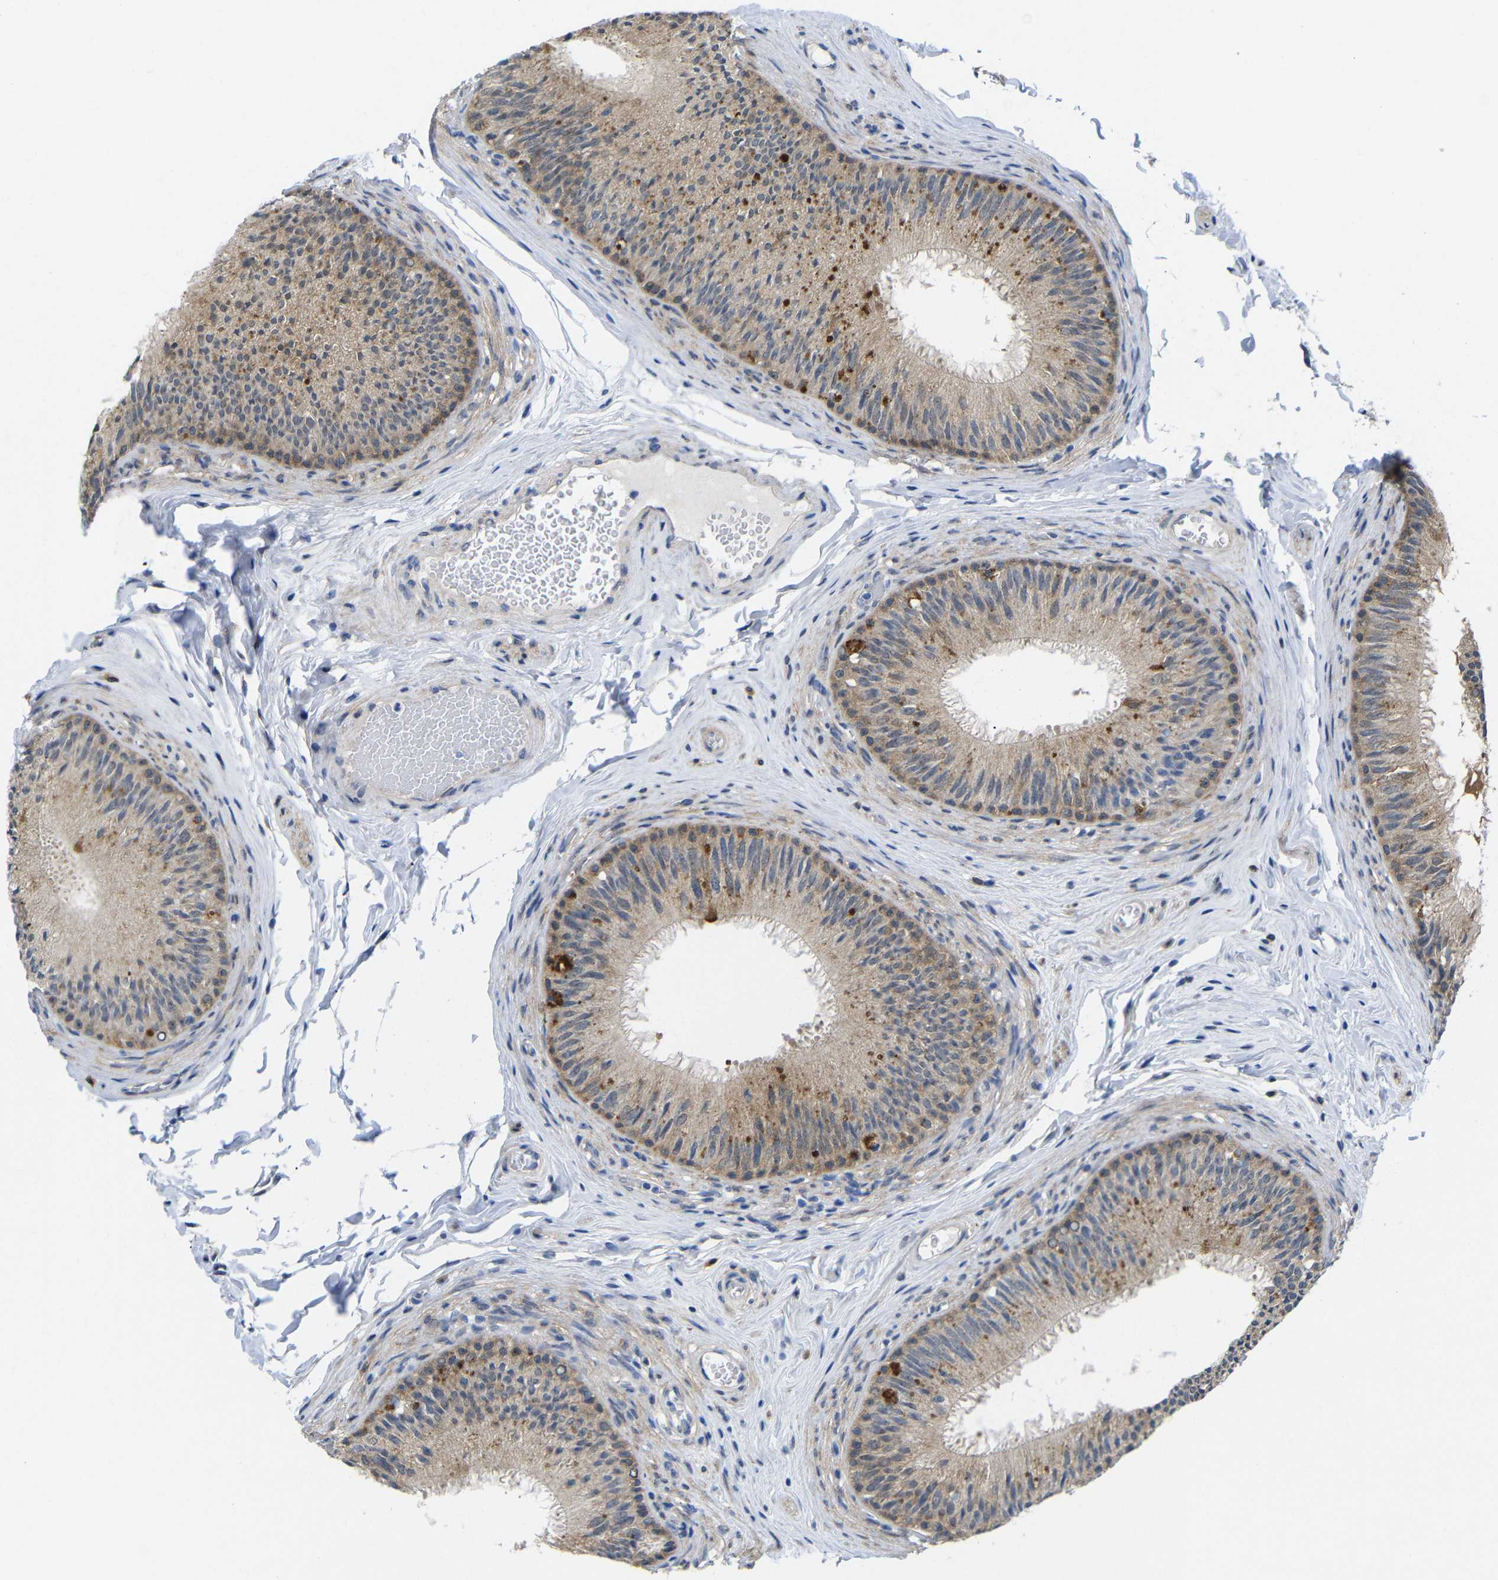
{"staining": {"intensity": "moderate", "quantity": ">75%", "location": "cytoplasmic/membranous"}, "tissue": "epididymis", "cell_type": "Glandular cells", "image_type": "normal", "snomed": [{"axis": "morphology", "description": "Normal tissue, NOS"}, {"axis": "topography", "description": "Testis"}, {"axis": "topography", "description": "Epididymis"}], "caption": "This photomicrograph reveals immunohistochemistry staining of benign epididymis, with medium moderate cytoplasmic/membranous positivity in approximately >75% of glandular cells.", "gene": "PEBP1", "patient": {"sex": "male", "age": 36}}